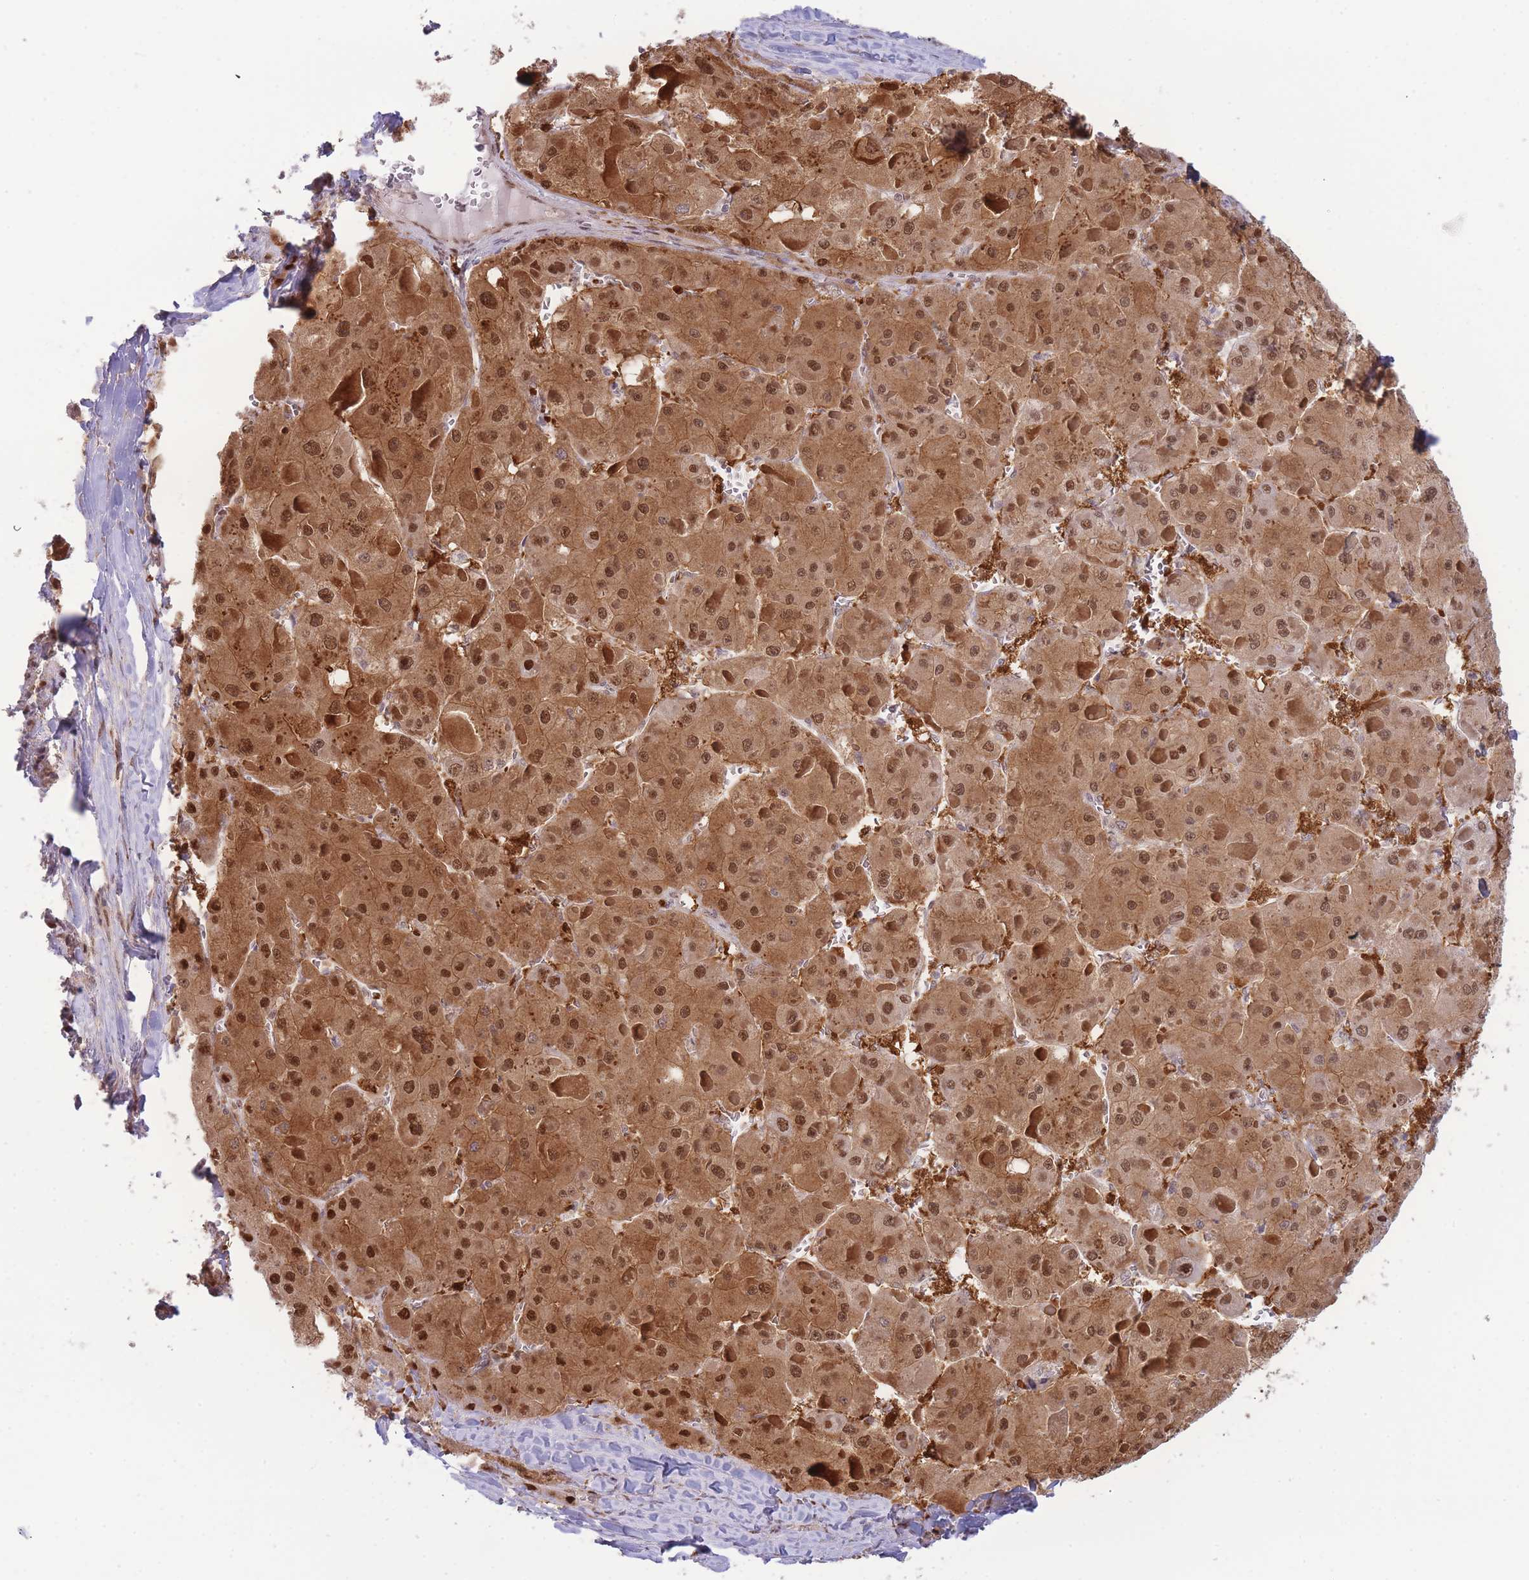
{"staining": {"intensity": "strong", "quantity": ">75%", "location": "cytoplasmic/membranous,nuclear"}, "tissue": "liver cancer", "cell_type": "Tumor cells", "image_type": "cancer", "snomed": [{"axis": "morphology", "description": "Carcinoma, Hepatocellular, NOS"}, {"axis": "topography", "description": "Liver"}], "caption": "Approximately >75% of tumor cells in human liver cancer (hepatocellular carcinoma) demonstrate strong cytoplasmic/membranous and nuclear protein positivity as visualized by brown immunohistochemical staining.", "gene": "DEAF1", "patient": {"sex": "female", "age": 73}}